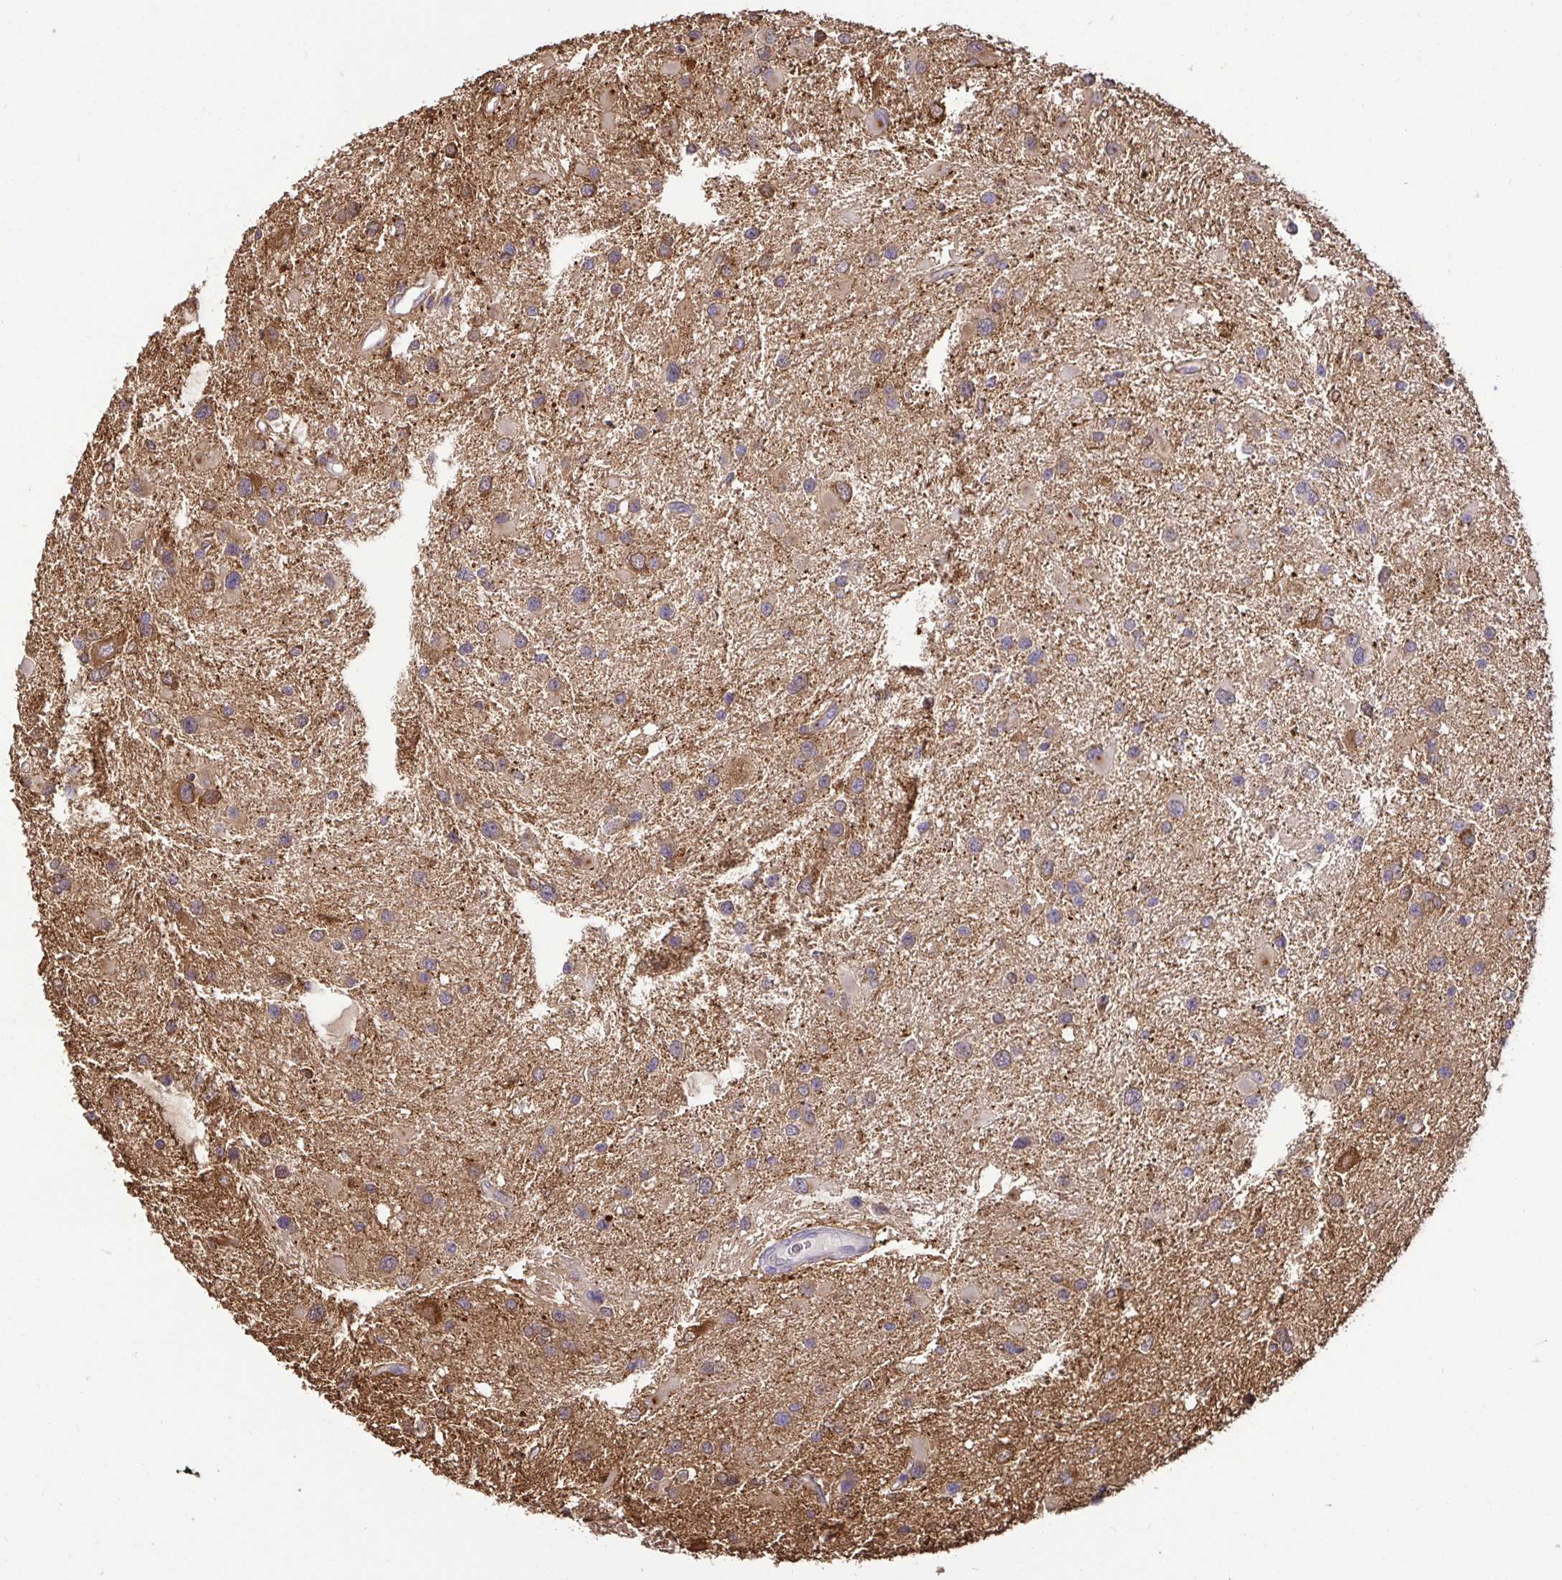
{"staining": {"intensity": "moderate", "quantity": "<25%", "location": "cytoplasmic/membranous"}, "tissue": "glioma", "cell_type": "Tumor cells", "image_type": "cancer", "snomed": [{"axis": "morphology", "description": "Glioma, malignant, Low grade"}, {"axis": "topography", "description": "Brain"}], "caption": "This is a histology image of immunohistochemistry (IHC) staining of malignant glioma (low-grade), which shows moderate expression in the cytoplasmic/membranous of tumor cells.", "gene": "MAPK8IP3", "patient": {"sex": "female", "age": 32}}